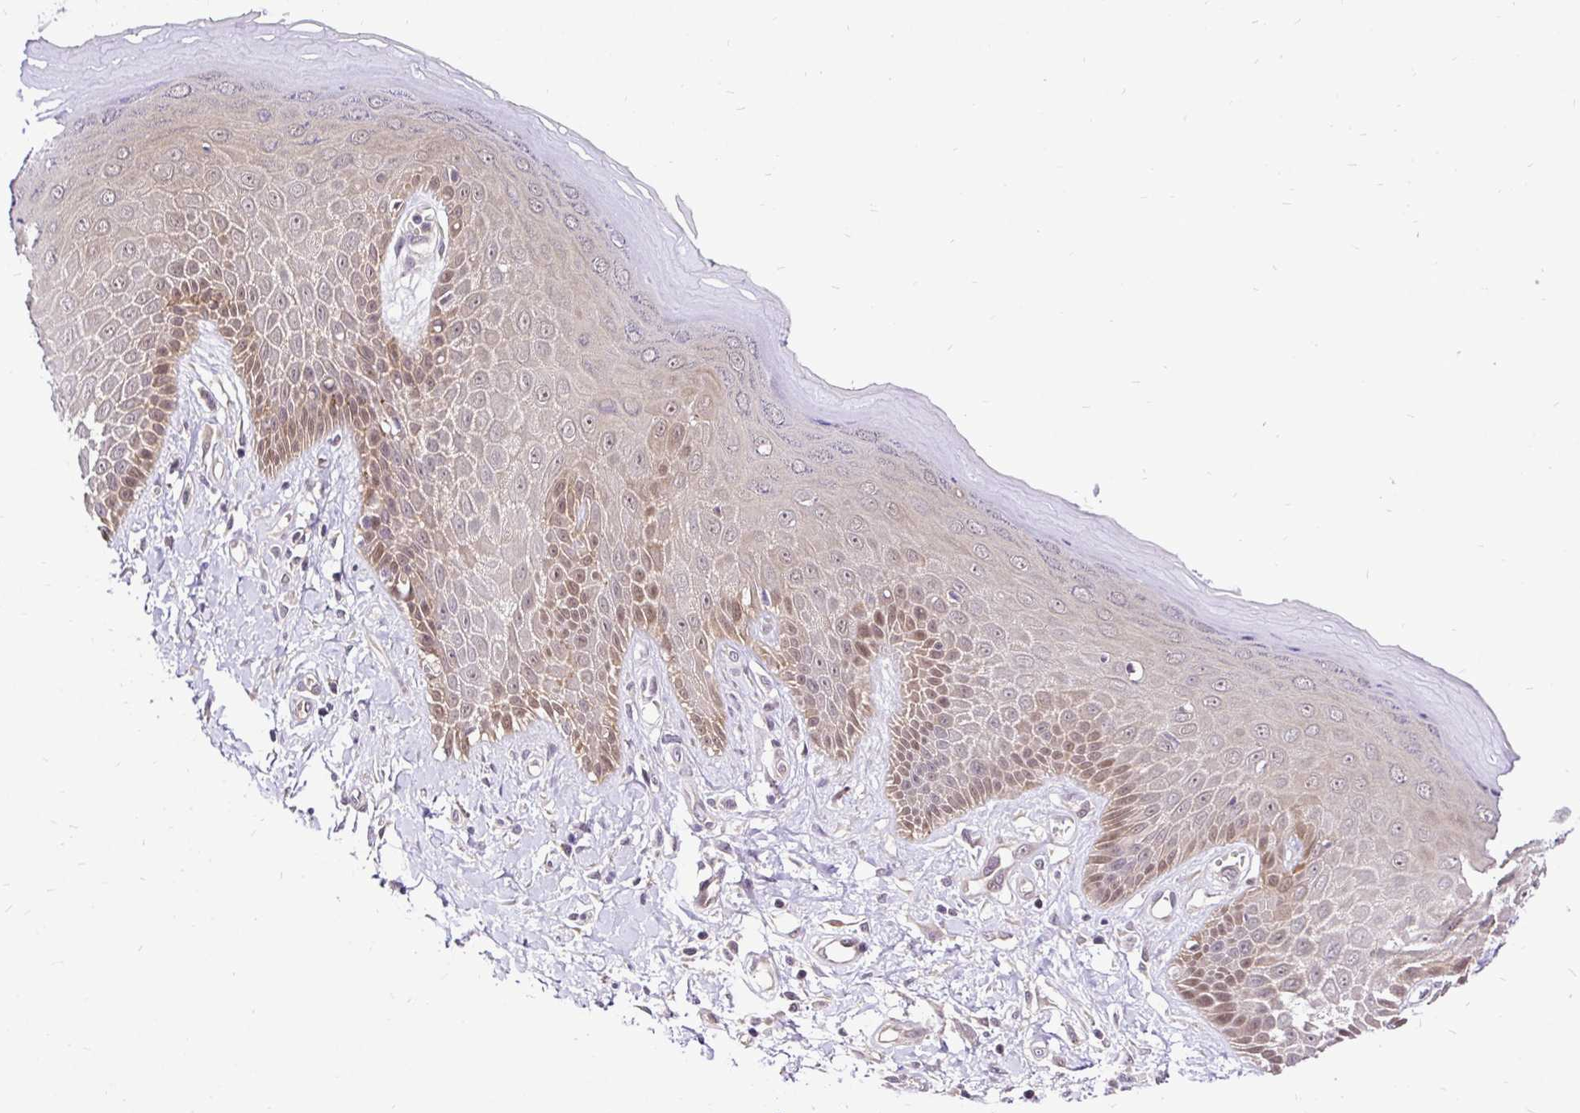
{"staining": {"intensity": "moderate", "quantity": "25%-75%", "location": "cytoplasmic/membranous,nuclear"}, "tissue": "skin", "cell_type": "Epidermal cells", "image_type": "normal", "snomed": [{"axis": "morphology", "description": "Normal tissue, NOS"}, {"axis": "topography", "description": "Anal"}, {"axis": "topography", "description": "Peripheral nerve tissue"}], "caption": "Moderate cytoplasmic/membranous,nuclear positivity is appreciated in approximately 25%-75% of epidermal cells in normal skin. The staining was performed using DAB (3,3'-diaminobenzidine) to visualize the protein expression in brown, while the nuclei were stained in blue with hematoxylin (Magnification: 20x).", "gene": "UBE2M", "patient": {"sex": "male", "age": 78}}